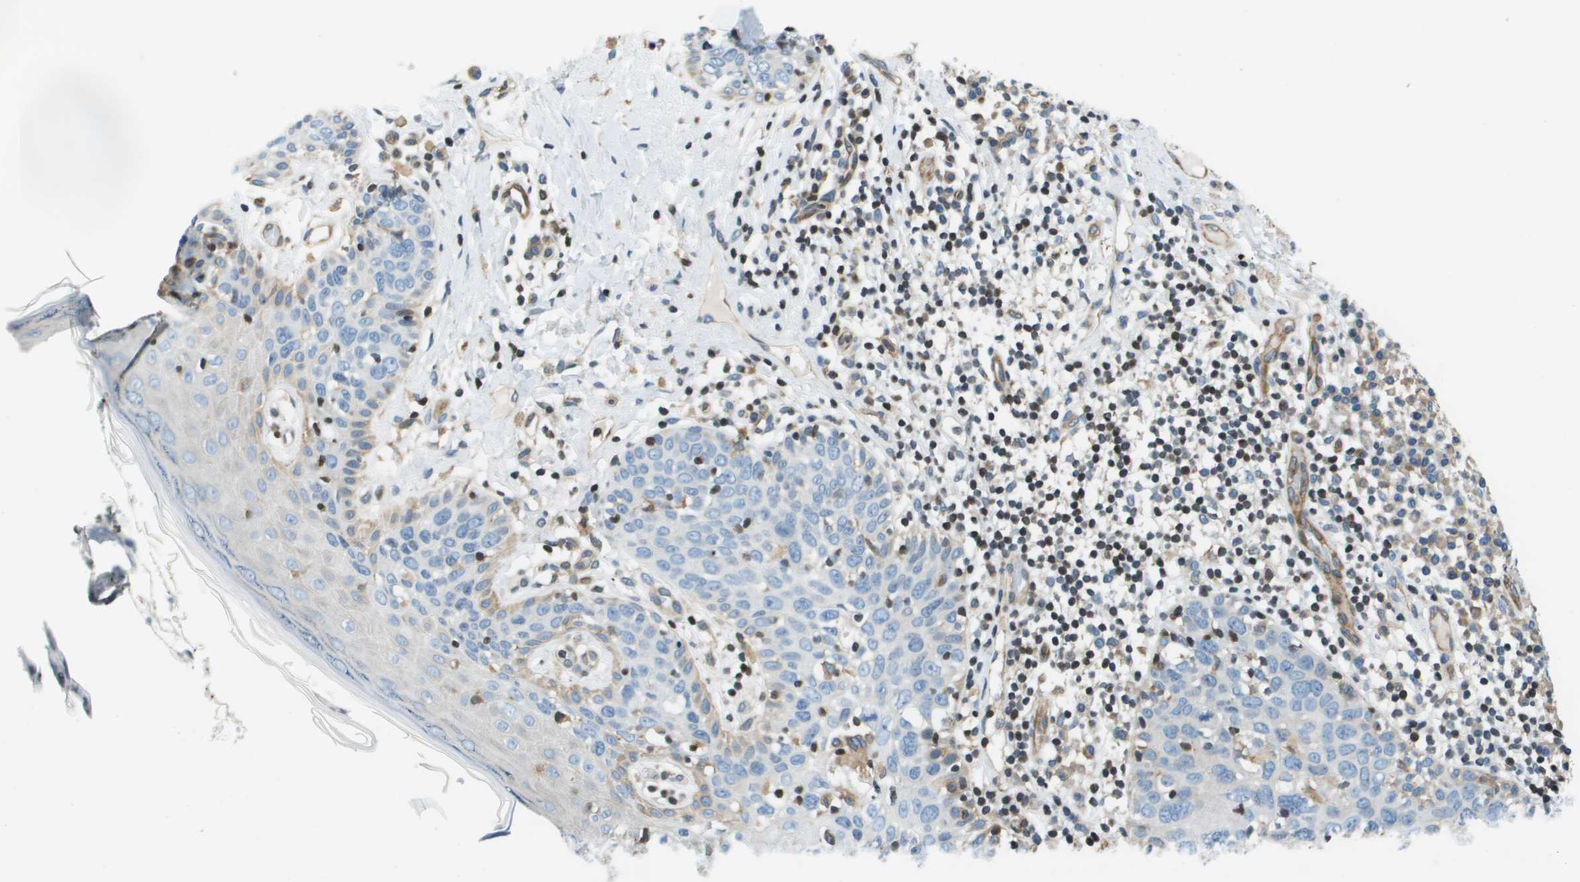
{"staining": {"intensity": "negative", "quantity": "none", "location": "none"}, "tissue": "skin cancer", "cell_type": "Tumor cells", "image_type": "cancer", "snomed": [{"axis": "morphology", "description": "Squamous cell carcinoma in situ, NOS"}, {"axis": "morphology", "description": "Squamous cell carcinoma, NOS"}, {"axis": "topography", "description": "Skin"}], "caption": "This image is of skin squamous cell carcinoma stained with IHC to label a protein in brown with the nuclei are counter-stained blue. There is no expression in tumor cells. (DAB (3,3'-diaminobenzidine) IHC with hematoxylin counter stain).", "gene": "ESYT1", "patient": {"sex": "male", "age": 93}}